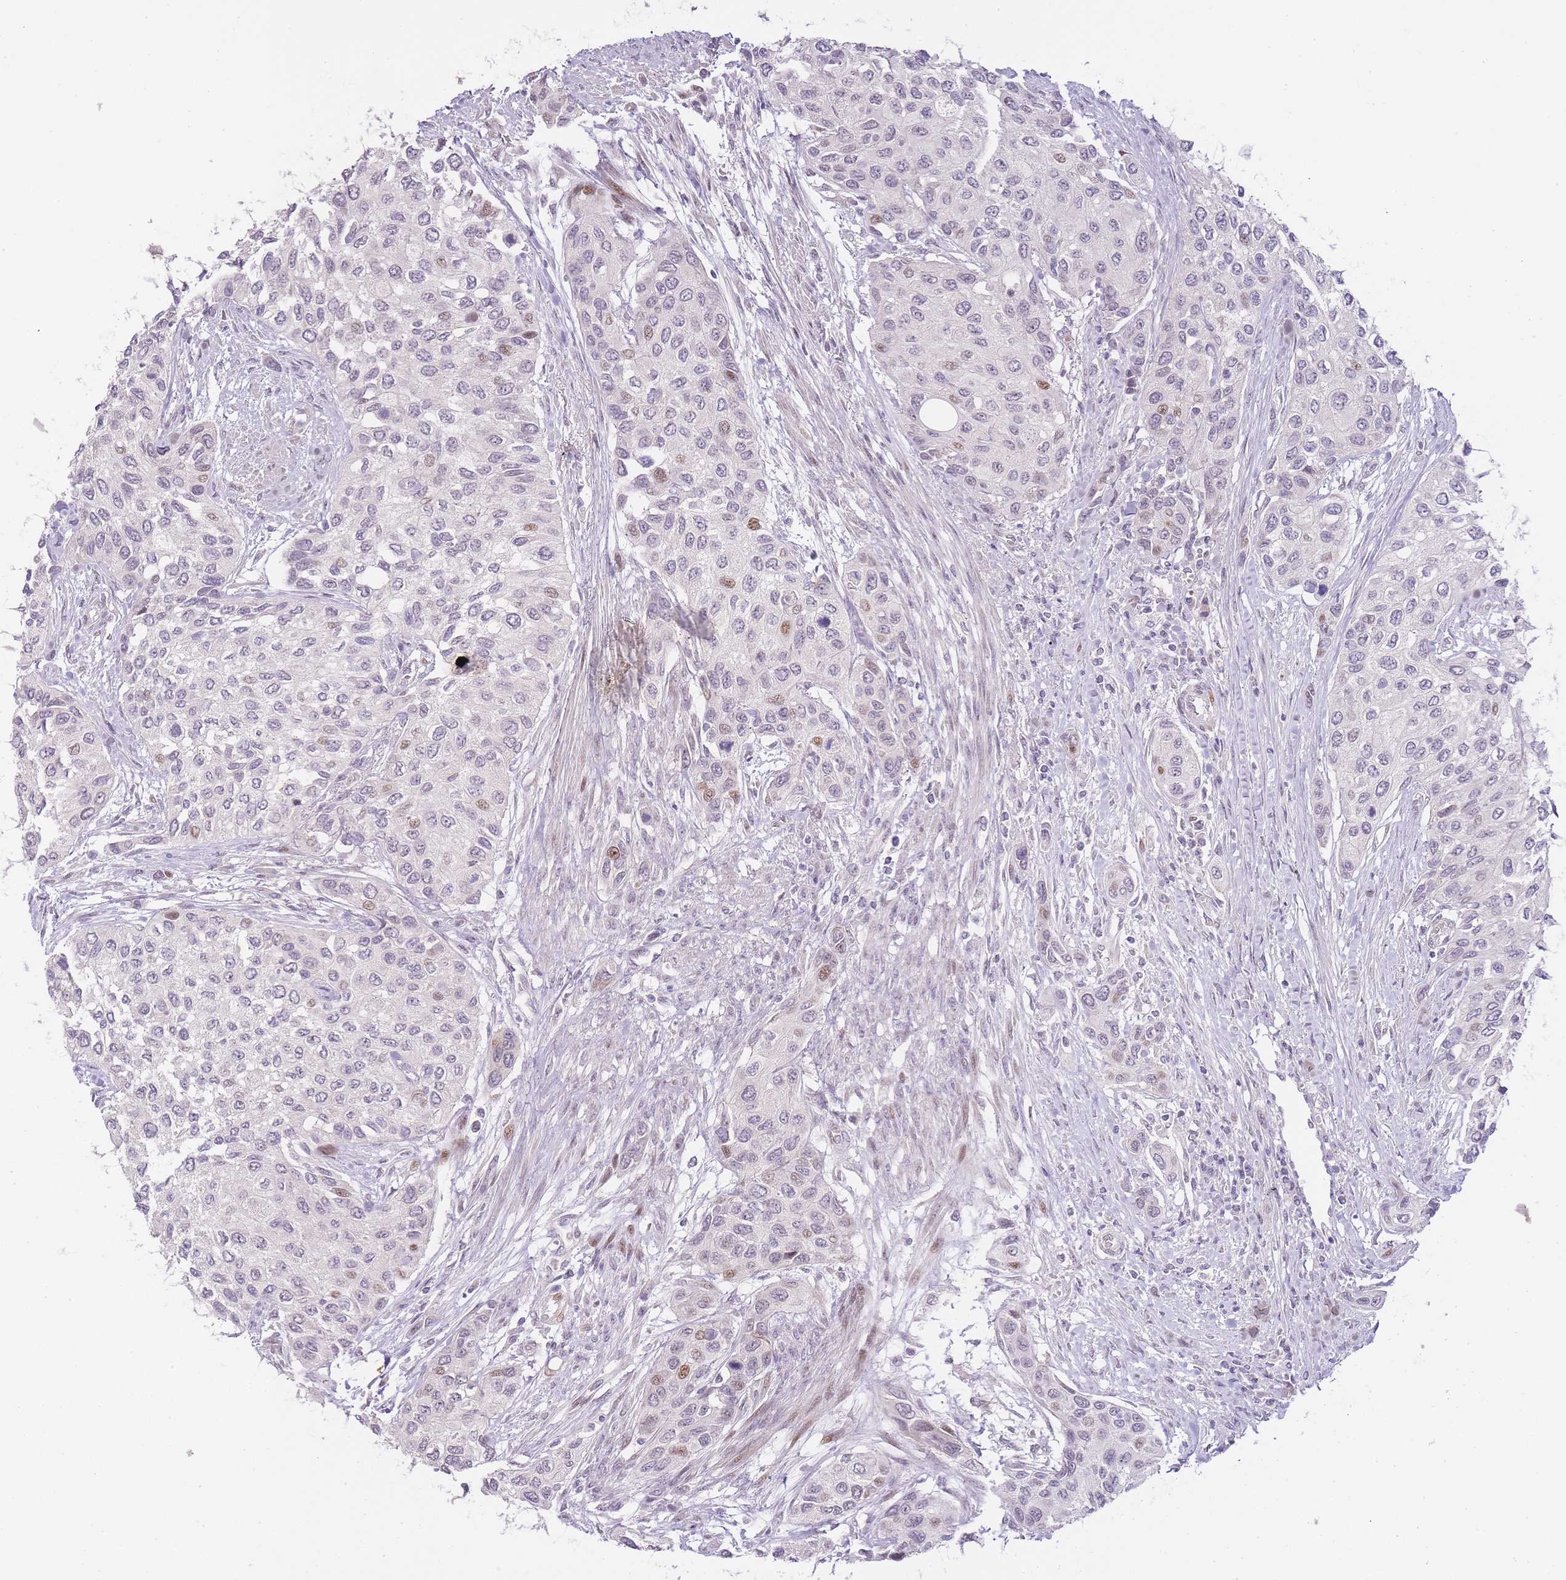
{"staining": {"intensity": "moderate", "quantity": "<25%", "location": "nuclear"}, "tissue": "urothelial cancer", "cell_type": "Tumor cells", "image_type": "cancer", "snomed": [{"axis": "morphology", "description": "Normal tissue, NOS"}, {"axis": "morphology", "description": "Urothelial carcinoma, High grade"}, {"axis": "topography", "description": "Vascular tissue"}, {"axis": "topography", "description": "Urinary bladder"}], "caption": "Urothelial carcinoma (high-grade) stained for a protein (brown) displays moderate nuclear positive expression in about <25% of tumor cells.", "gene": "OGG1", "patient": {"sex": "female", "age": 56}}